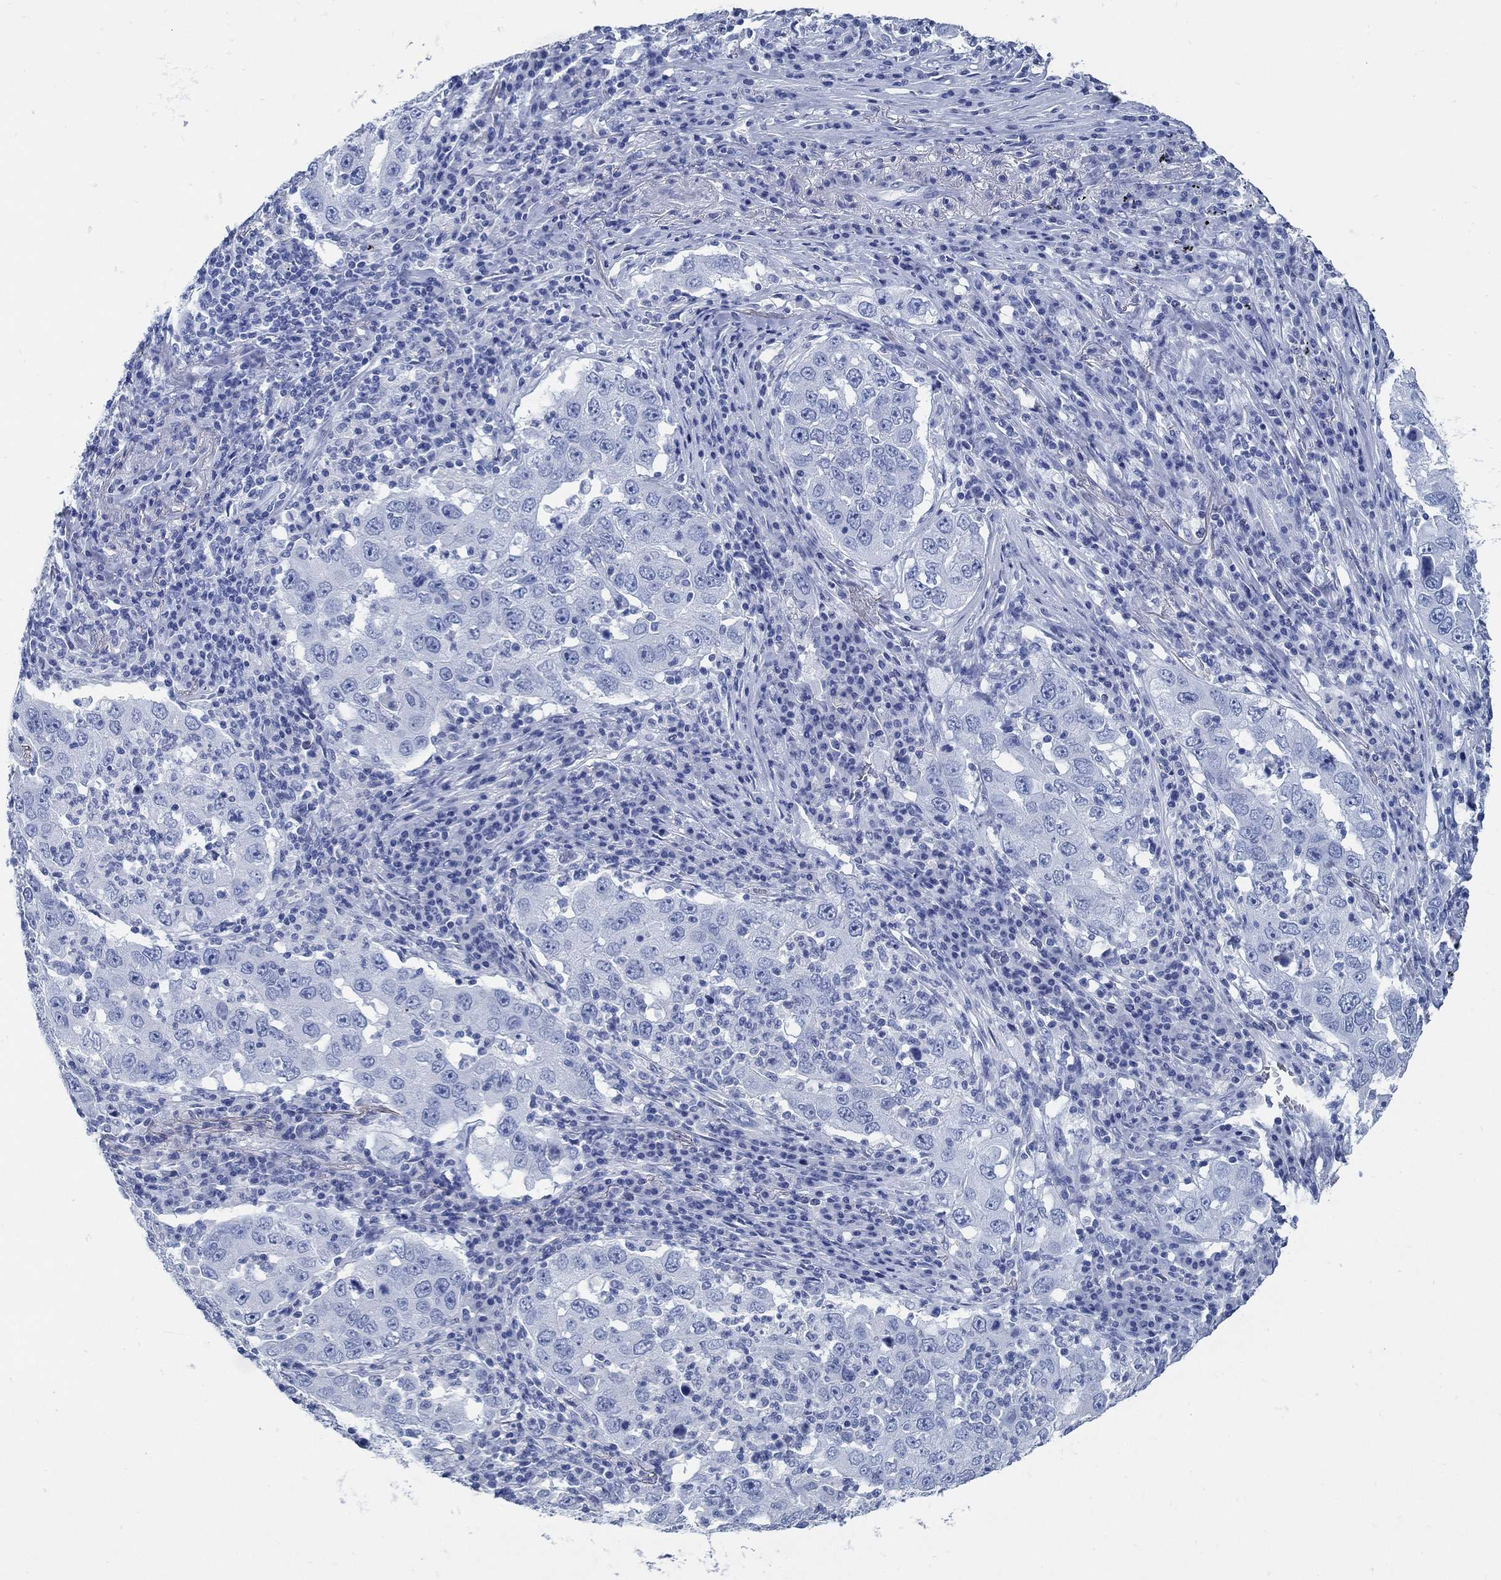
{"staining": {"intensity": "negative", "quantity": "none", "location": "none"}, "tissue": "lung cancer", "cell_type": "Tumor cells", "image_type": "cancer", "snomed": [{"axis": "morphology", "description": "Adenocarcinoma, NOS"}, {"axis": "topography", "description": "Lung"}], "caption": "This is a photomicrograph of immunohistochemistry (IHC) staining of lung cancer, which shows no expression in tumor cells. (DAB (3,3'-diaminobenzidine) immunohistochemistry (IHC), high magnification).", "gene": "SLC45A1", "patient": {"sex": "male", "age": 73}}